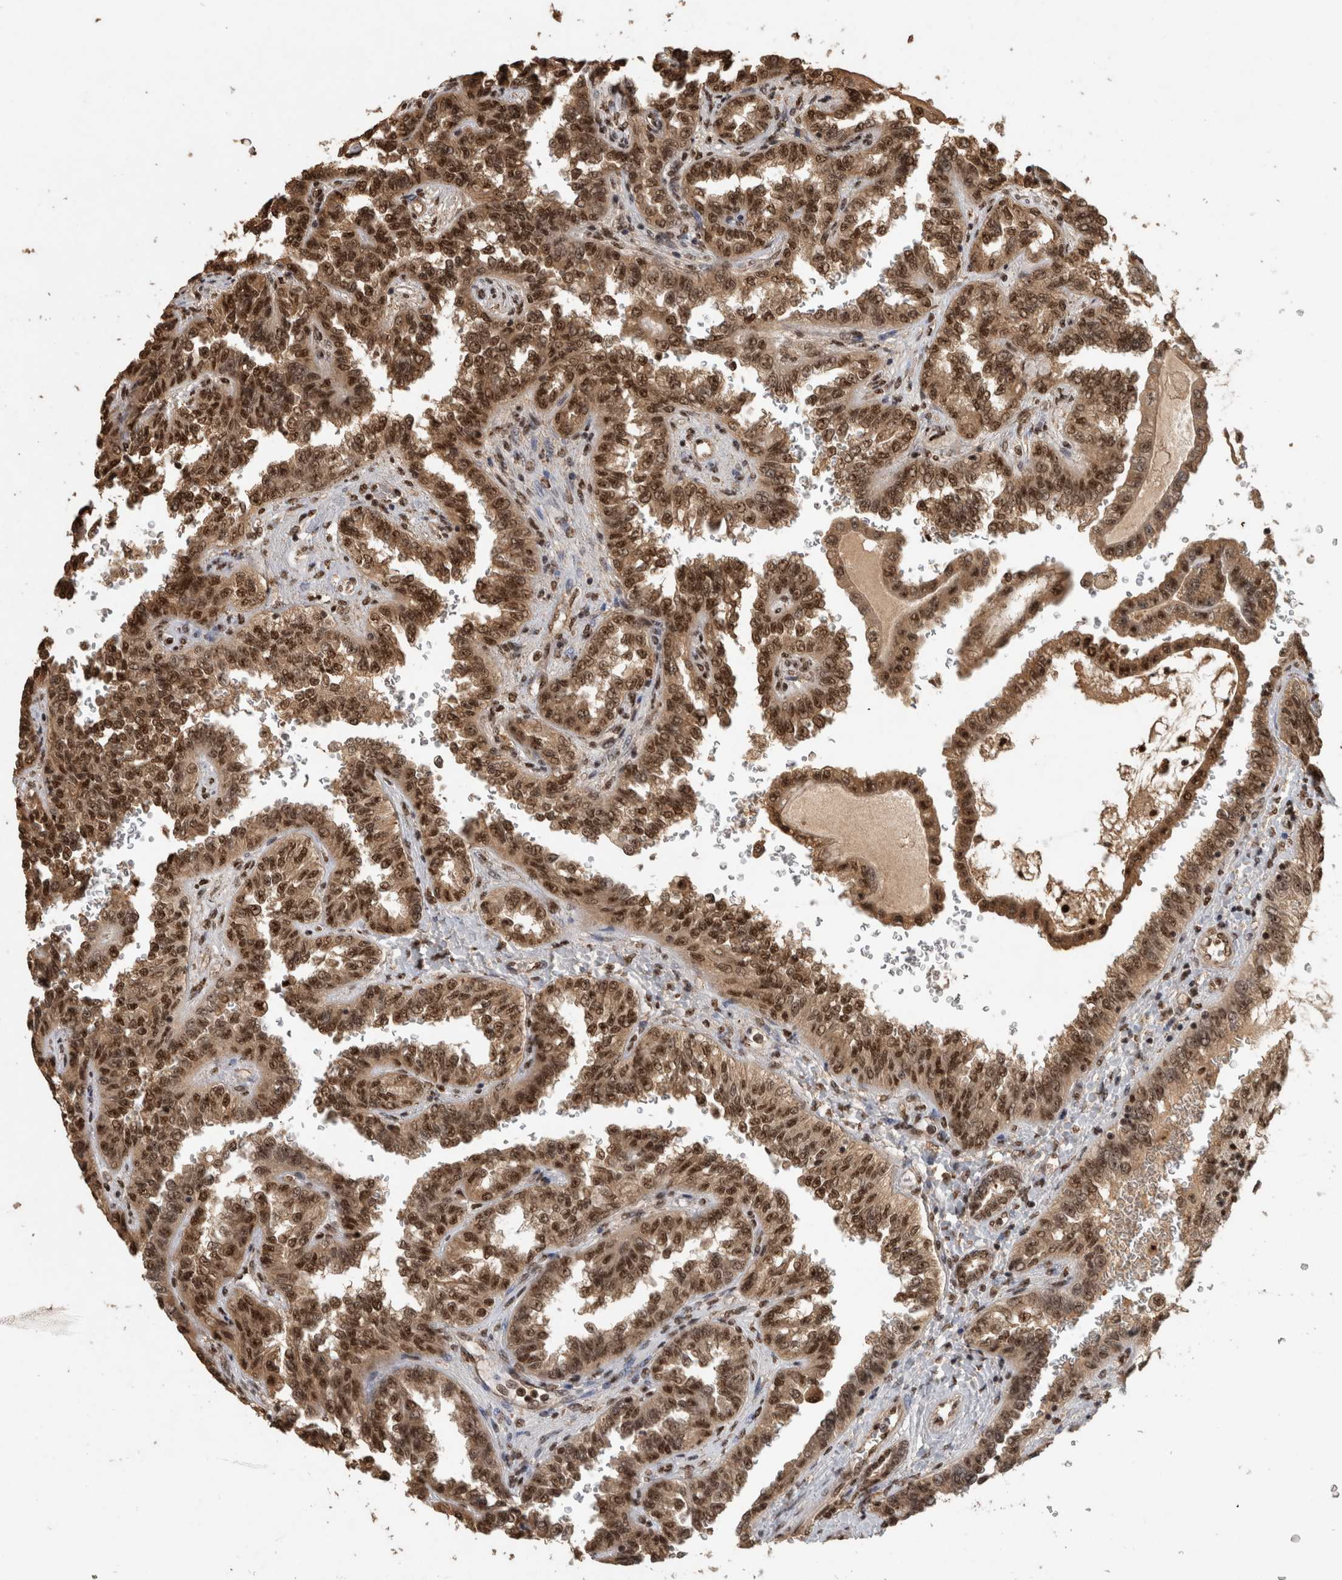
{"staining": {"intensity": "strong", "quantity": ">75%", "location": "nuclear"}, "tissue": "renal cancer", "cell_type": "Tumor cells", "image_type": "cancer", "snomed": [{"axis": "morphology", "description": "Inflammation, NOS"}, {"axis": "morphology", "description": "Adenocarcinoma, NOS"}, {"axis": "topography", "description": "Kidney"}], "caption": "Protein expression analysis of renal adenocarcinoma reveals strong nuclear expression in about >75% of tumor cells. The staining was performed using DAB (3,3'-diaminobenzidine) to visualize the protein expression in brown, while the nuclei were stained in blue with hematoxylin (Magnification: 20x).", "gene": "RAD50", "patient": {"sex": "male", "age": 68}}